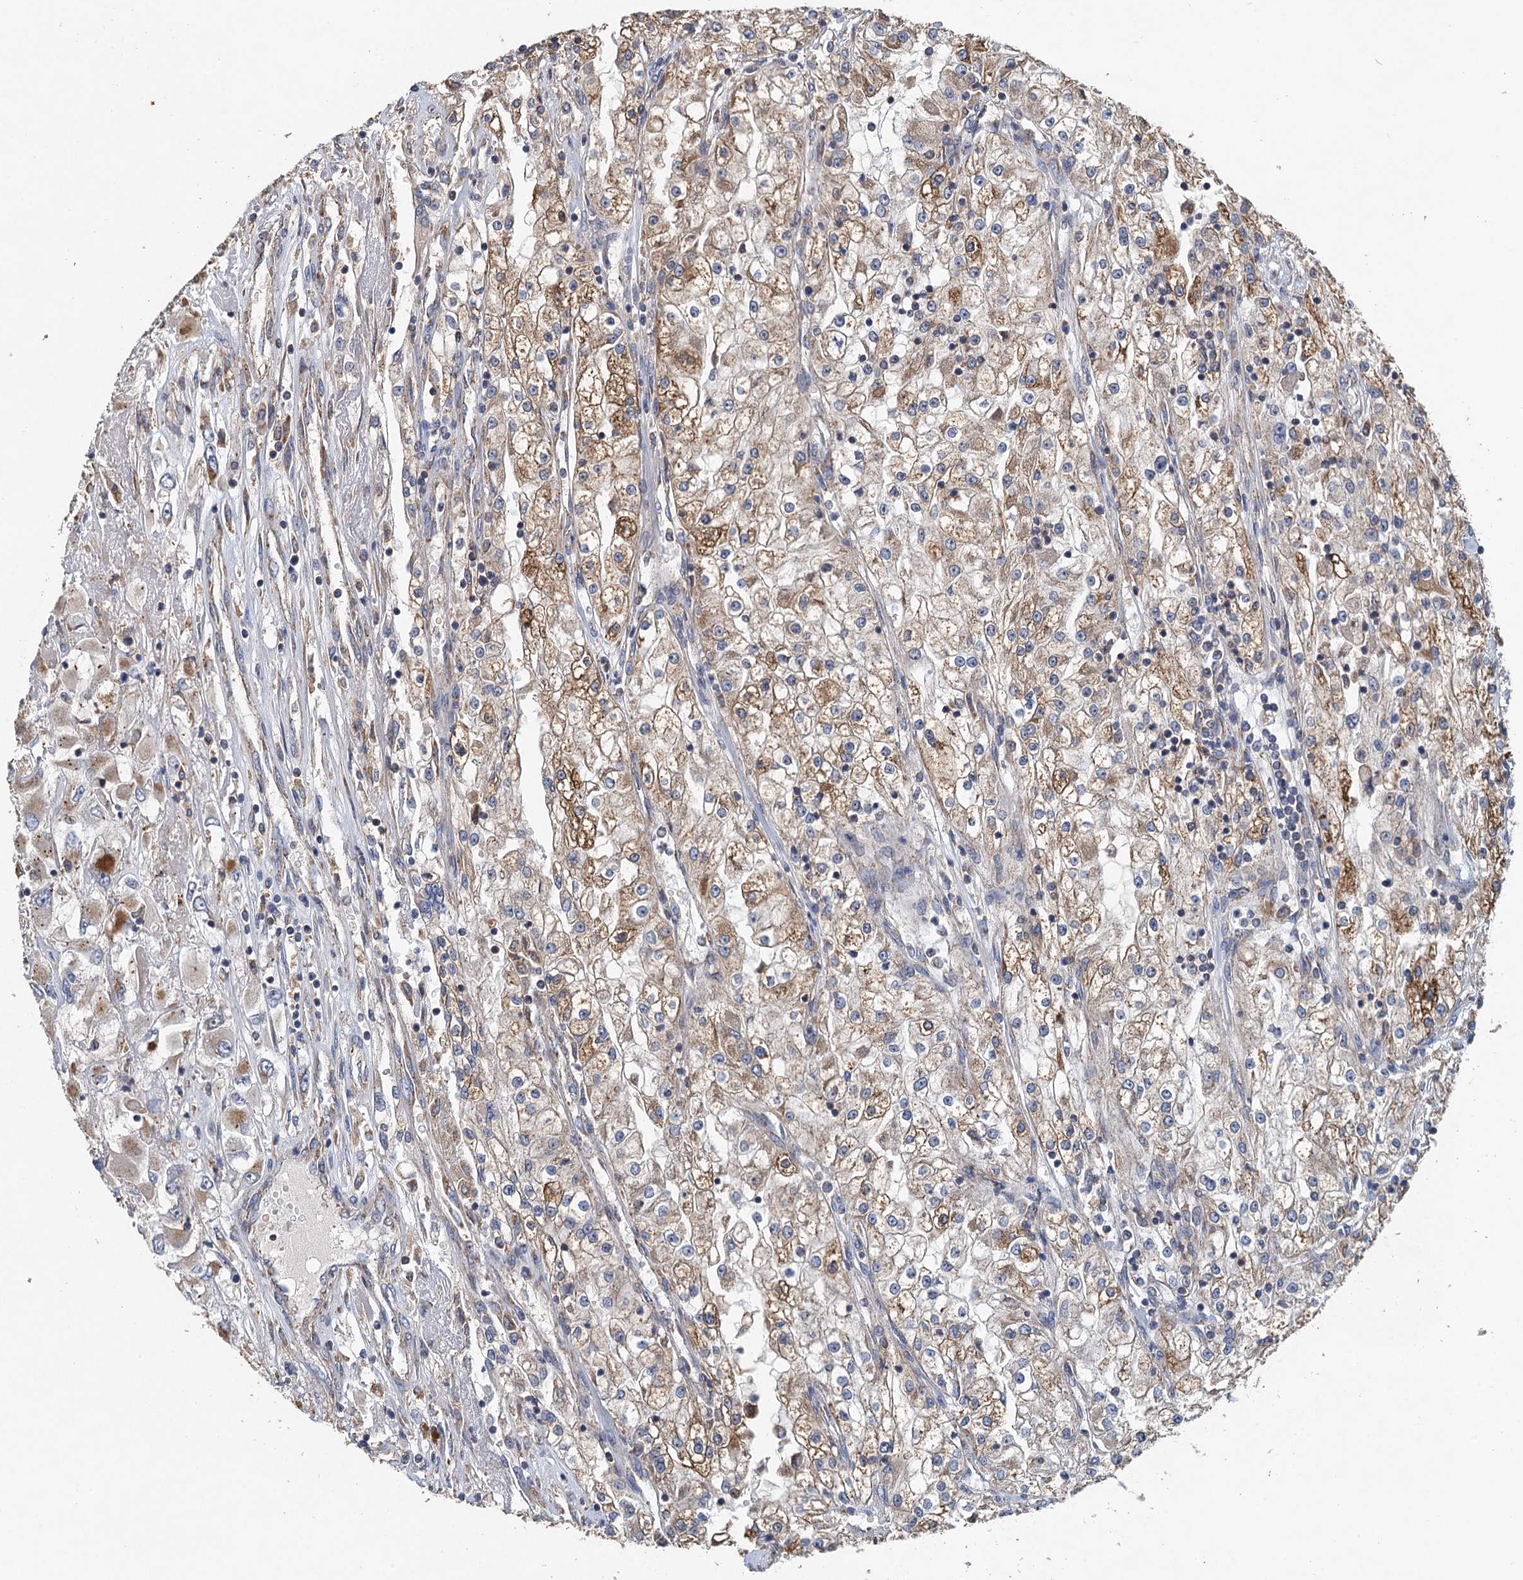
{"staining": {"intensity": "moderate", "quantity": "25%-75%", "location": "cytoplasmic/membranous"}, "tissue": "renal cancer", "cell_type": "Tumor cells", "image_type": "cancer", "snomed": [{"axis": "morphology", "description": "Adenocarcinoma, NOS"}, {"axis": "topography", "description": "Kidney"}], "caption": "Adenocarcinoma (renal) tissue reveals moderate cytoplasmic/membranous expression in about 25%-75% of tumor cells, visualized by immunohistochemistry.", "gene": "BCS1L", "patient": {"sex": "female", "age": 52}}